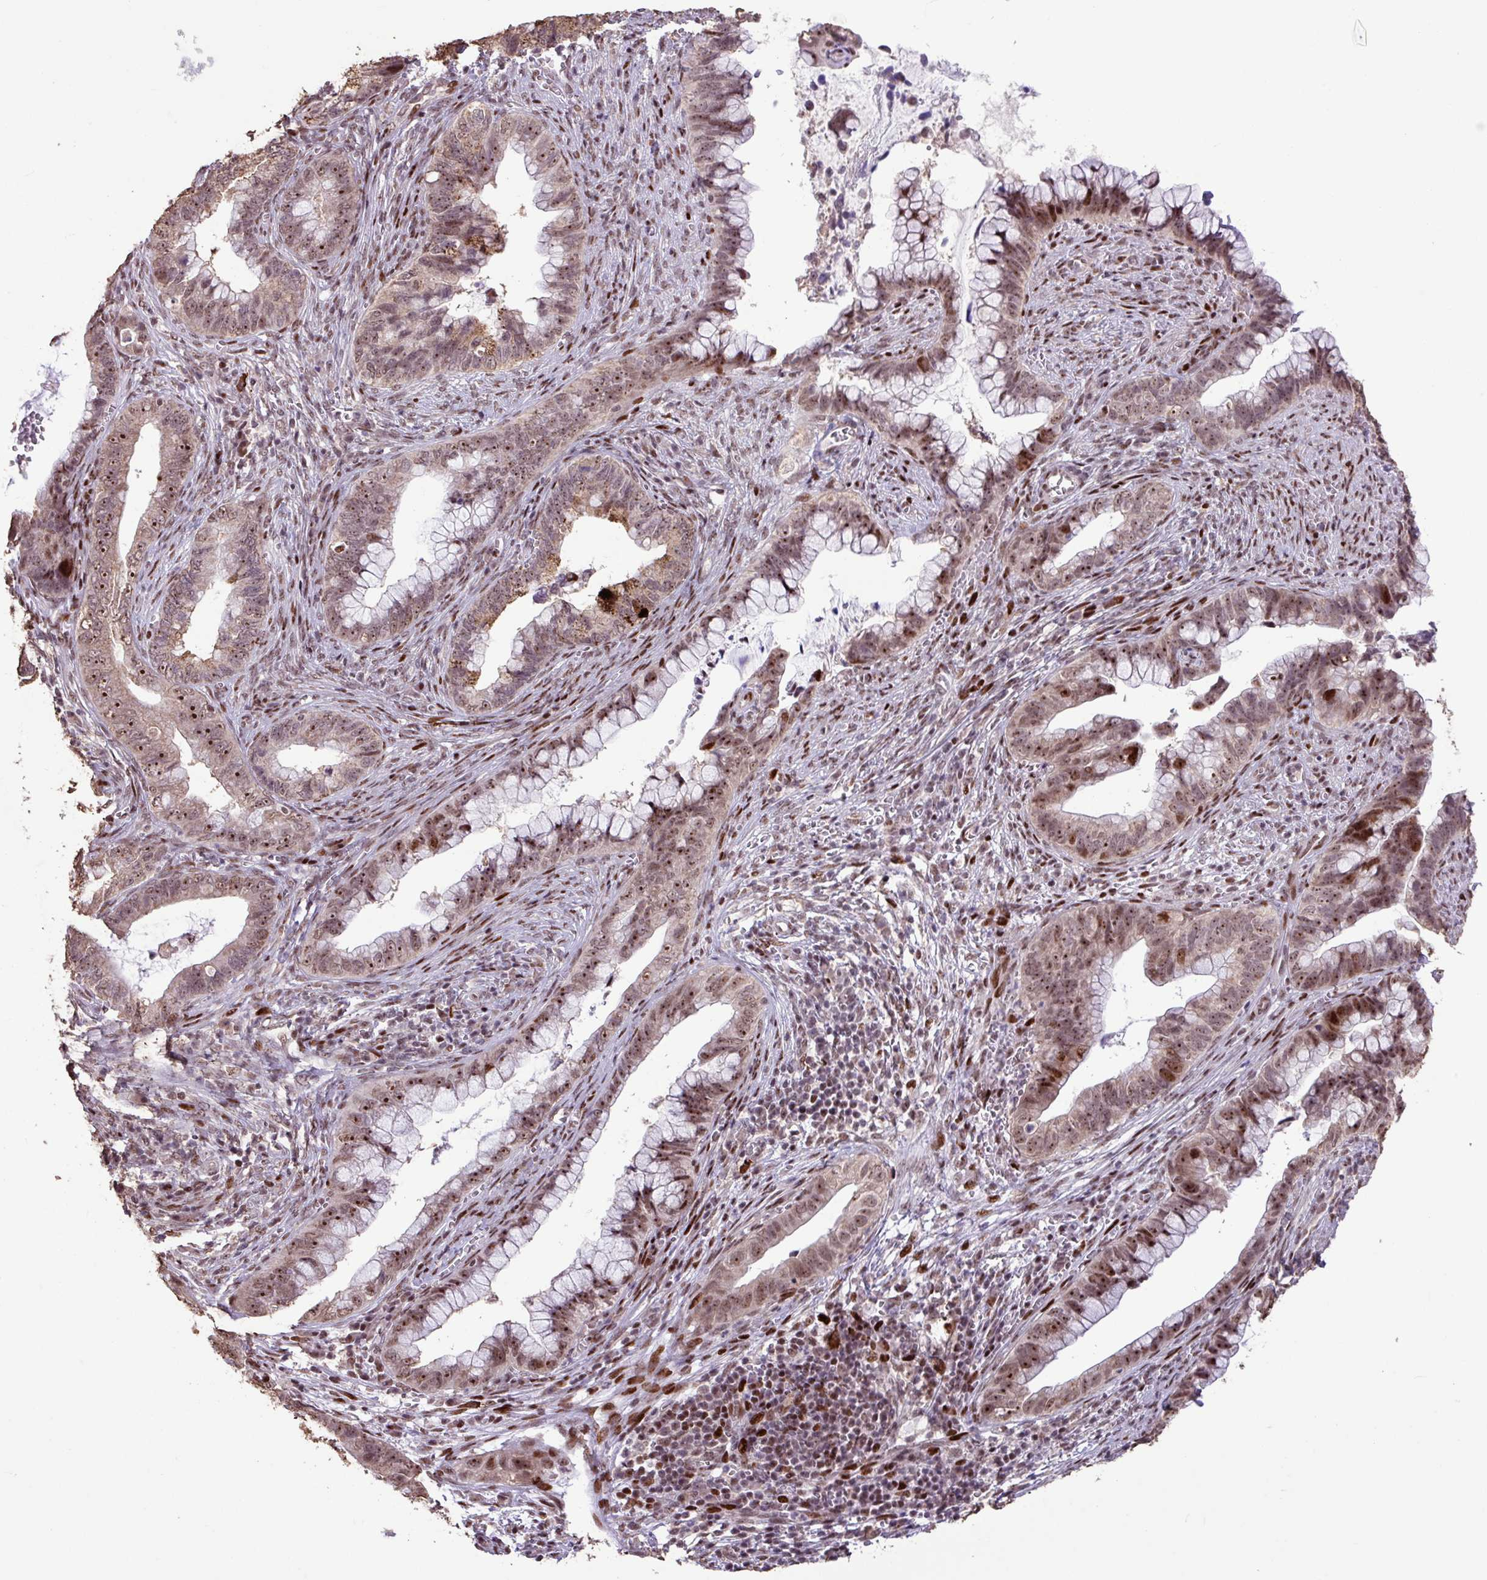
{"staining": {"intensity": "moderate", "quantity": ">75%", "location": "nuclear"}, "tissue": "cervical cancer", "cell_type": "Tumor cells", "image_type": "cancer", "snomed": [{"axis": "morphology", "description": "Adenocarcinoma, NOS"}, {"axis": "topography", "description": "Cervix"}], "caption": "An image showing moderate nuclear positivity in about >75% of tumor cells in adenocarcinoma (cervical), as visualized by brown immunohistochemical staining.", "gene": "ZNF709", "patient": {"sex": "female", "age": 44}}